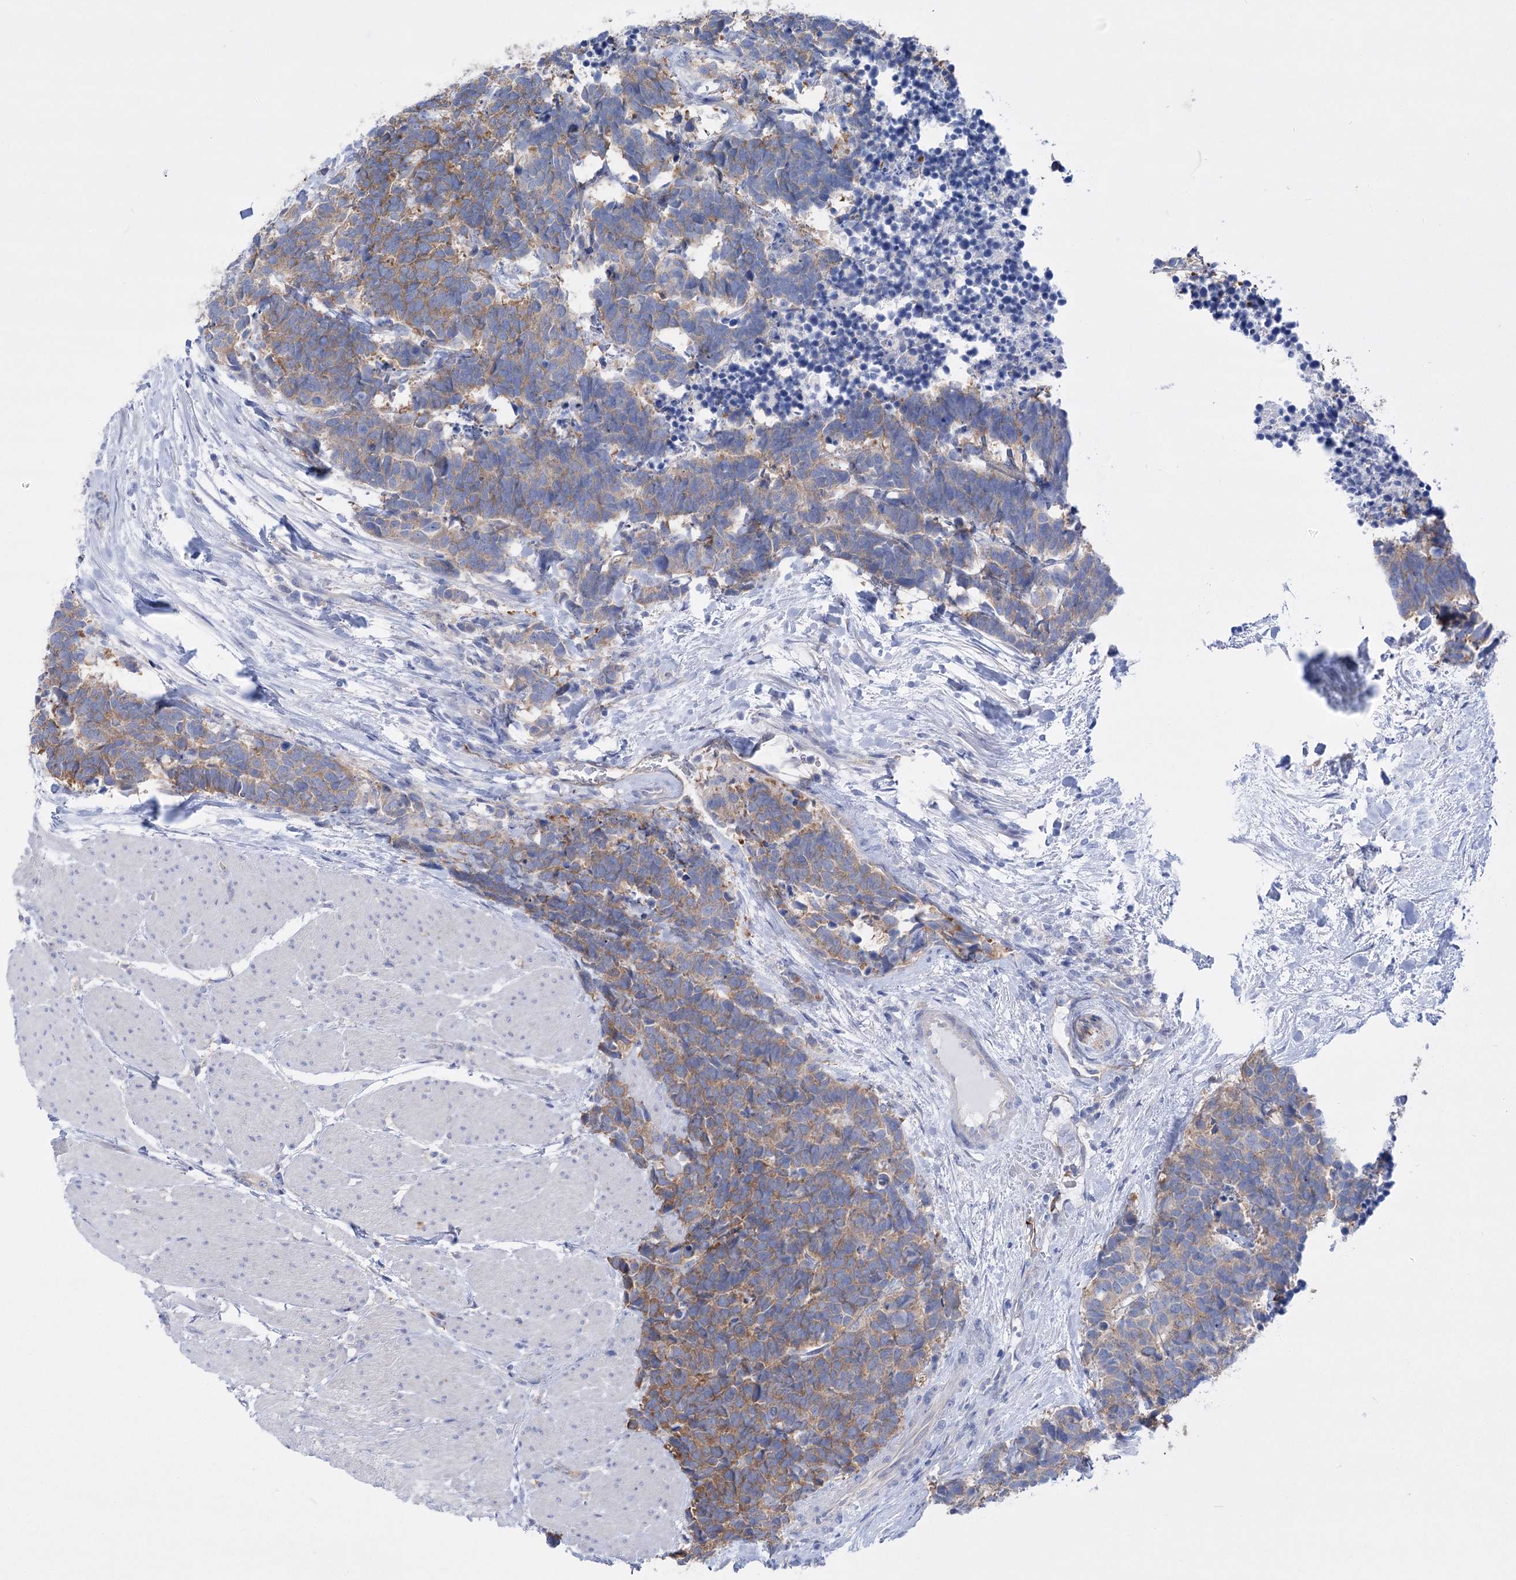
{"staining": {"intensity": "moderate", "quantity": ">75%", "location": "cytoplasmic/membranous"}, "tissue": "carcinoid", "cell_type": "Tumor cells", "image_type": "cancer", "snomed": [{"axis": "morphology", "description": "Carcinoma, NOS"}, {"axis": "morphology", "description": "Carcinoid, malignant, NOS"}, {"axis": "topography", "description": "Urinary bladder"}], "caption": "A micrograph of carcinoid (malignant) stained for a protein demonstrates moderate cytoplasmic/membranous brown staining in tumor cells.", "gene": "LRRC34", "patient": {"sex": "male", "age": 57}}